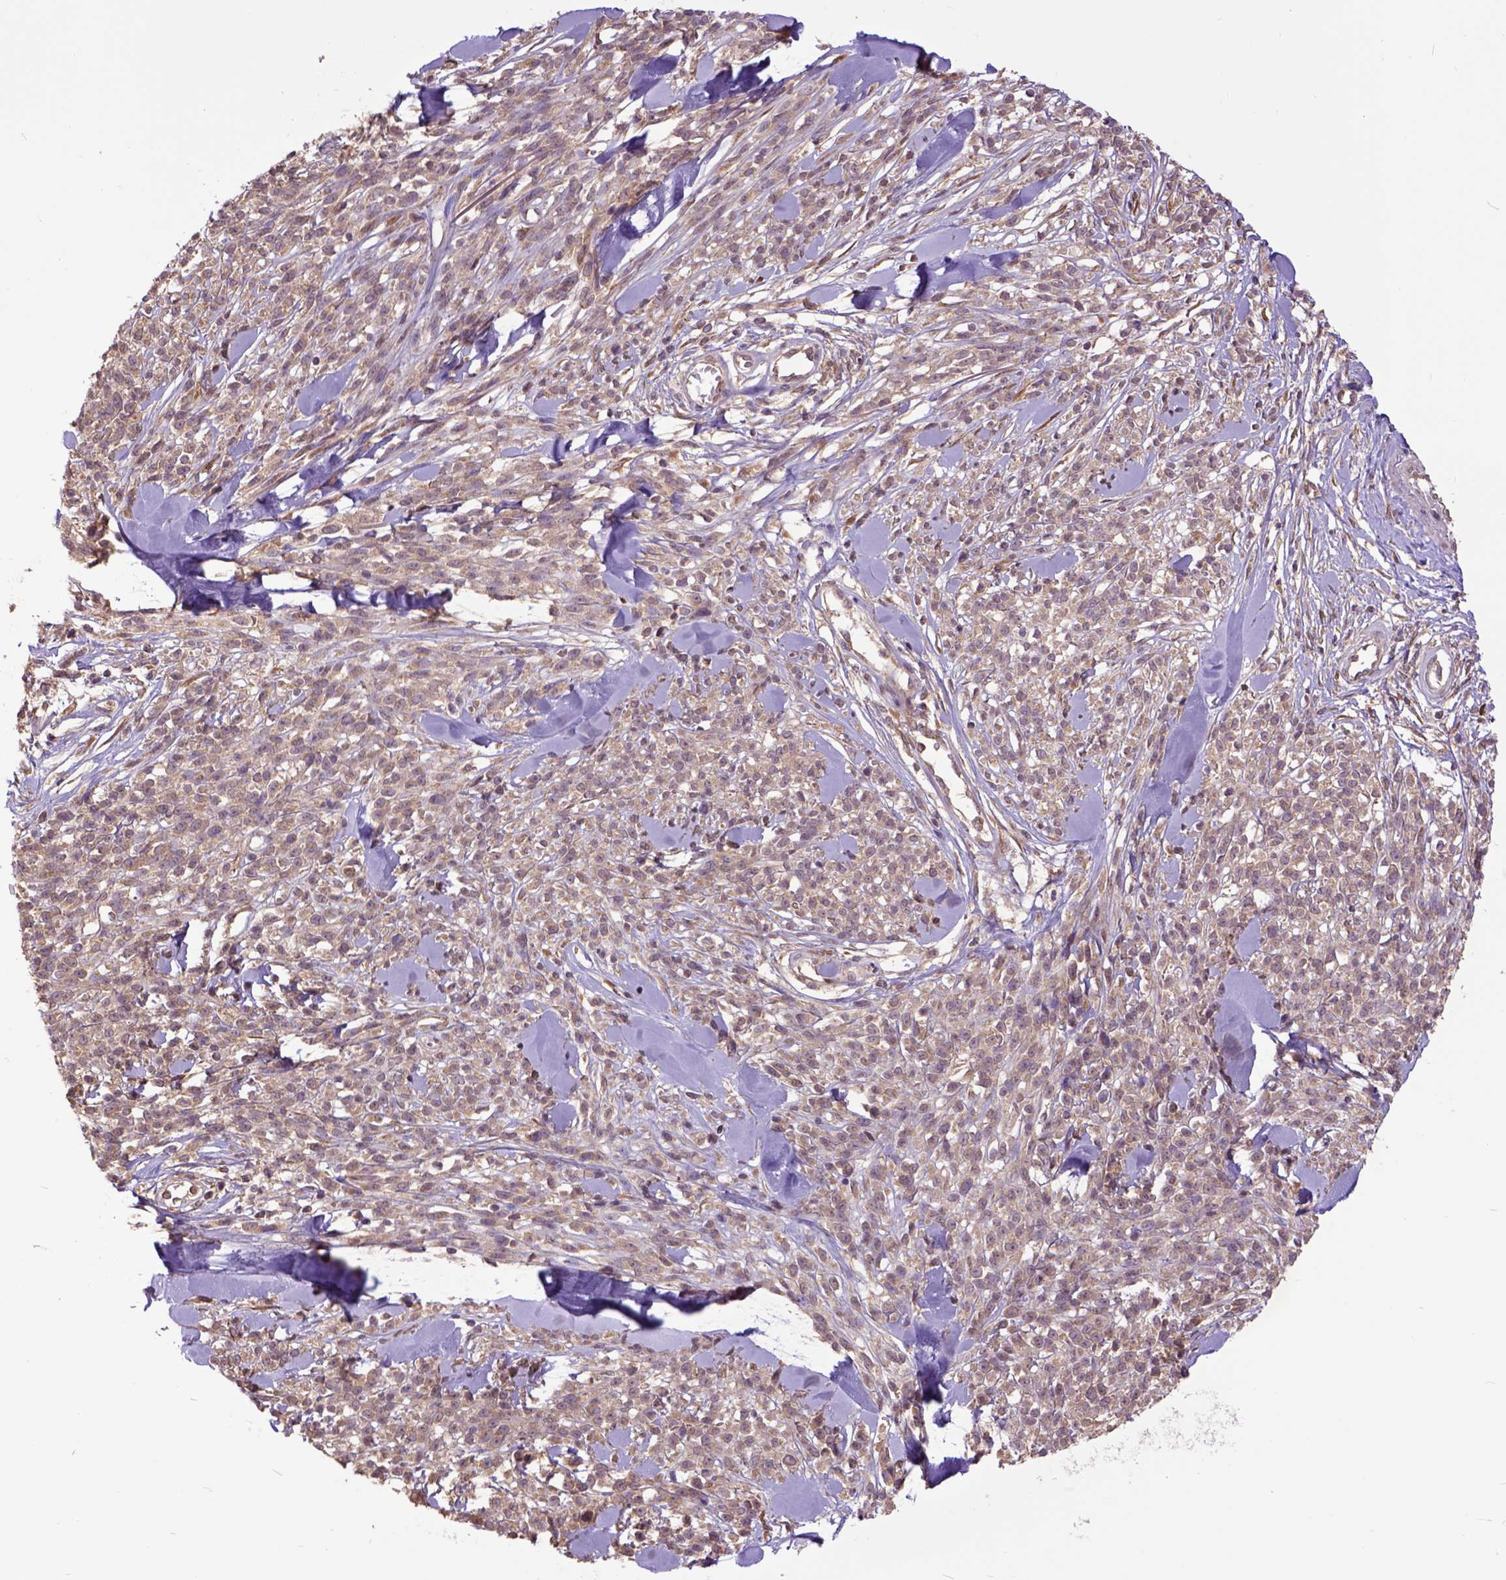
{"staining": {"intensity": "weak", "quantity": ">75%", "location": "cytoplasmic/membranous"}, "tissue": "melanoma", "cell_type": "Tumor cells", "image_type": "cancer", "snomed": [{"axis": "morphology", "description": "Malignant melanoma, NOS"}, {"axis": "topography", "description": "Skin"}, {"axis": "topography", "description": "Skin of trunk"}], "caption": "Immunohistochemical staining of human malignant melanoma reveals low levels of weak cytoplasmic/membranous staining in approximately >75% of tumor cells. The staining was performed using DAB (3,3'-diaminobenzidine) to visualize the protein expression in brown, while the nuclei were stained in blue with hematoxylin (Magnification: 20x).", "gene": "ARL1", "patient": {"sex": "male", "age": 74}}